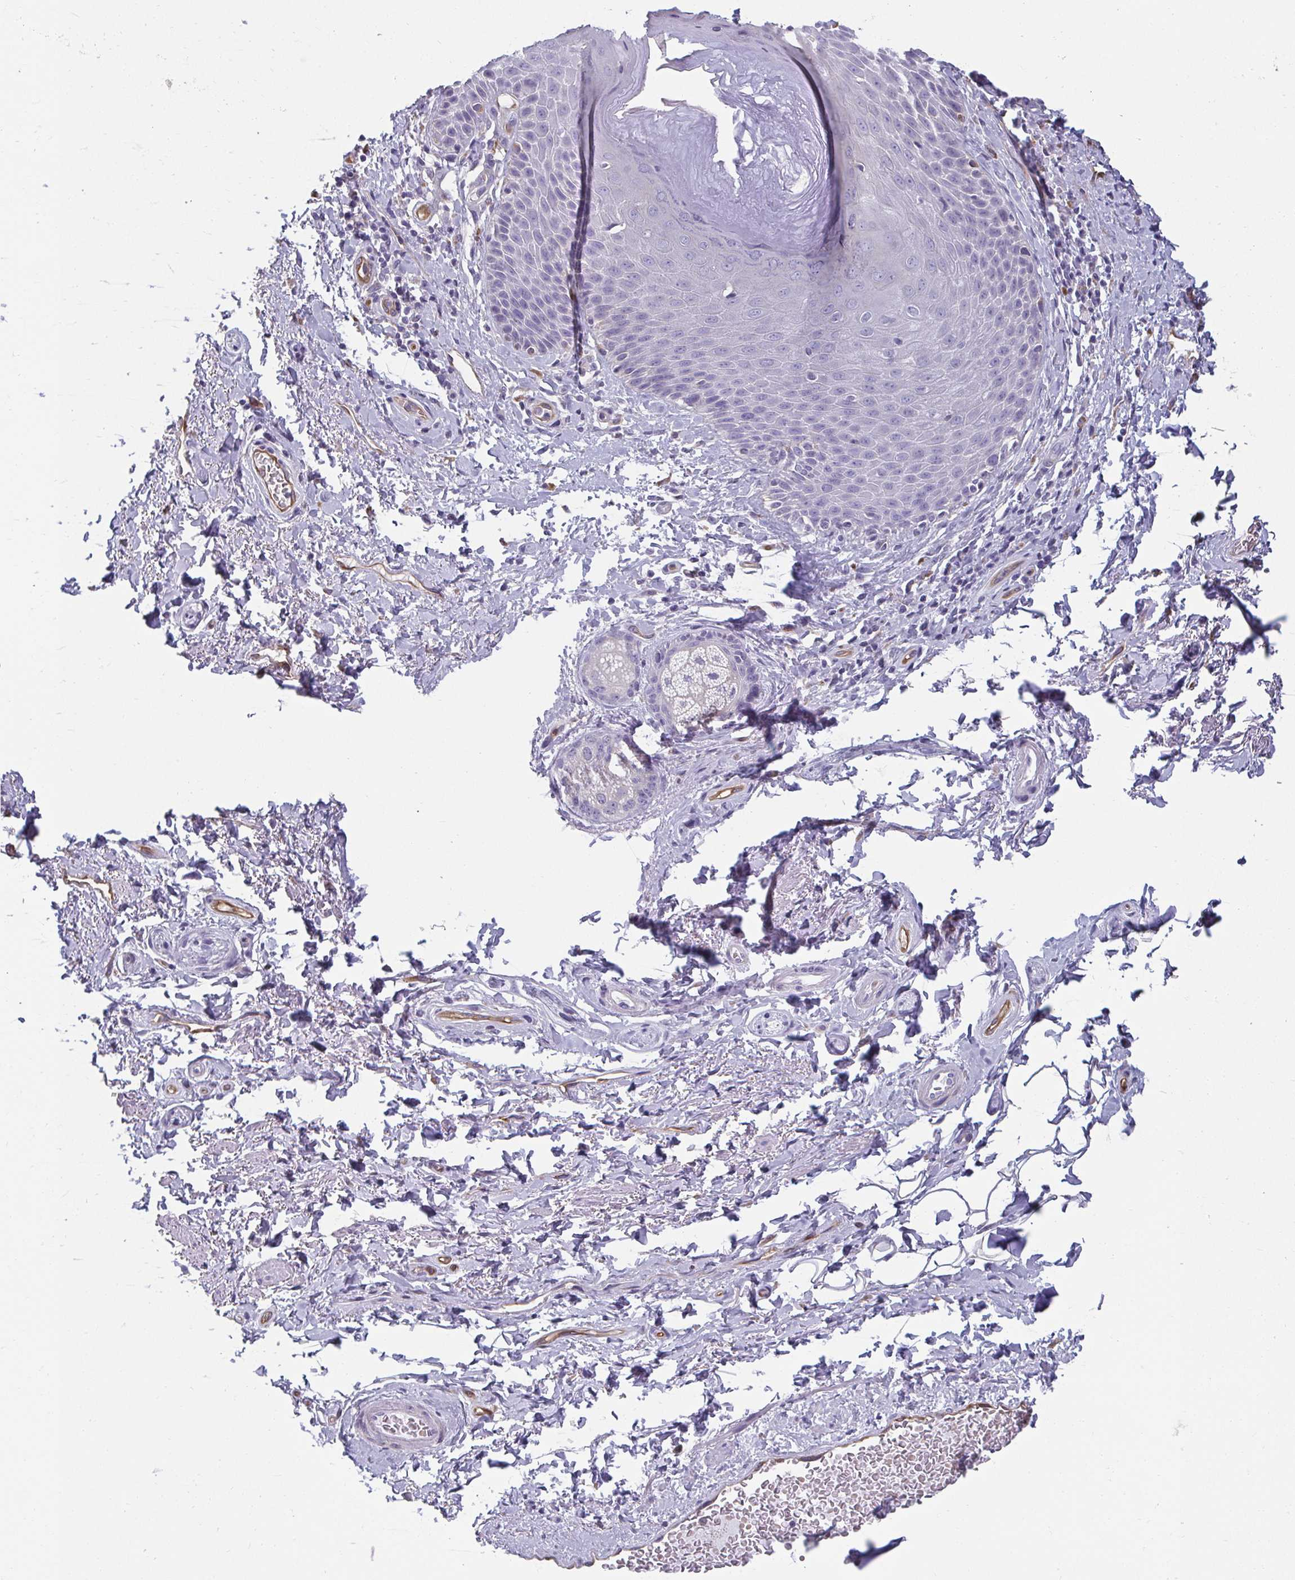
{"staining": {"intensity": "negative", "quantity": "none", "location": "none"}, "tissue": "adipose tissue", "cell_type": "Adipocytes", "image_type": "normal", "snomed": [{"axis": "morphology", "description": "Normal tissue, NOS"}, {"axis": "topography", "description": "Peripheral nerve tissue"}], "caption": "The photomicrograph reveals no significant staining in adipocytes of adipose tissue.", "gene": "PDE2A", "patient": {"sex": "male", "age": 51}}